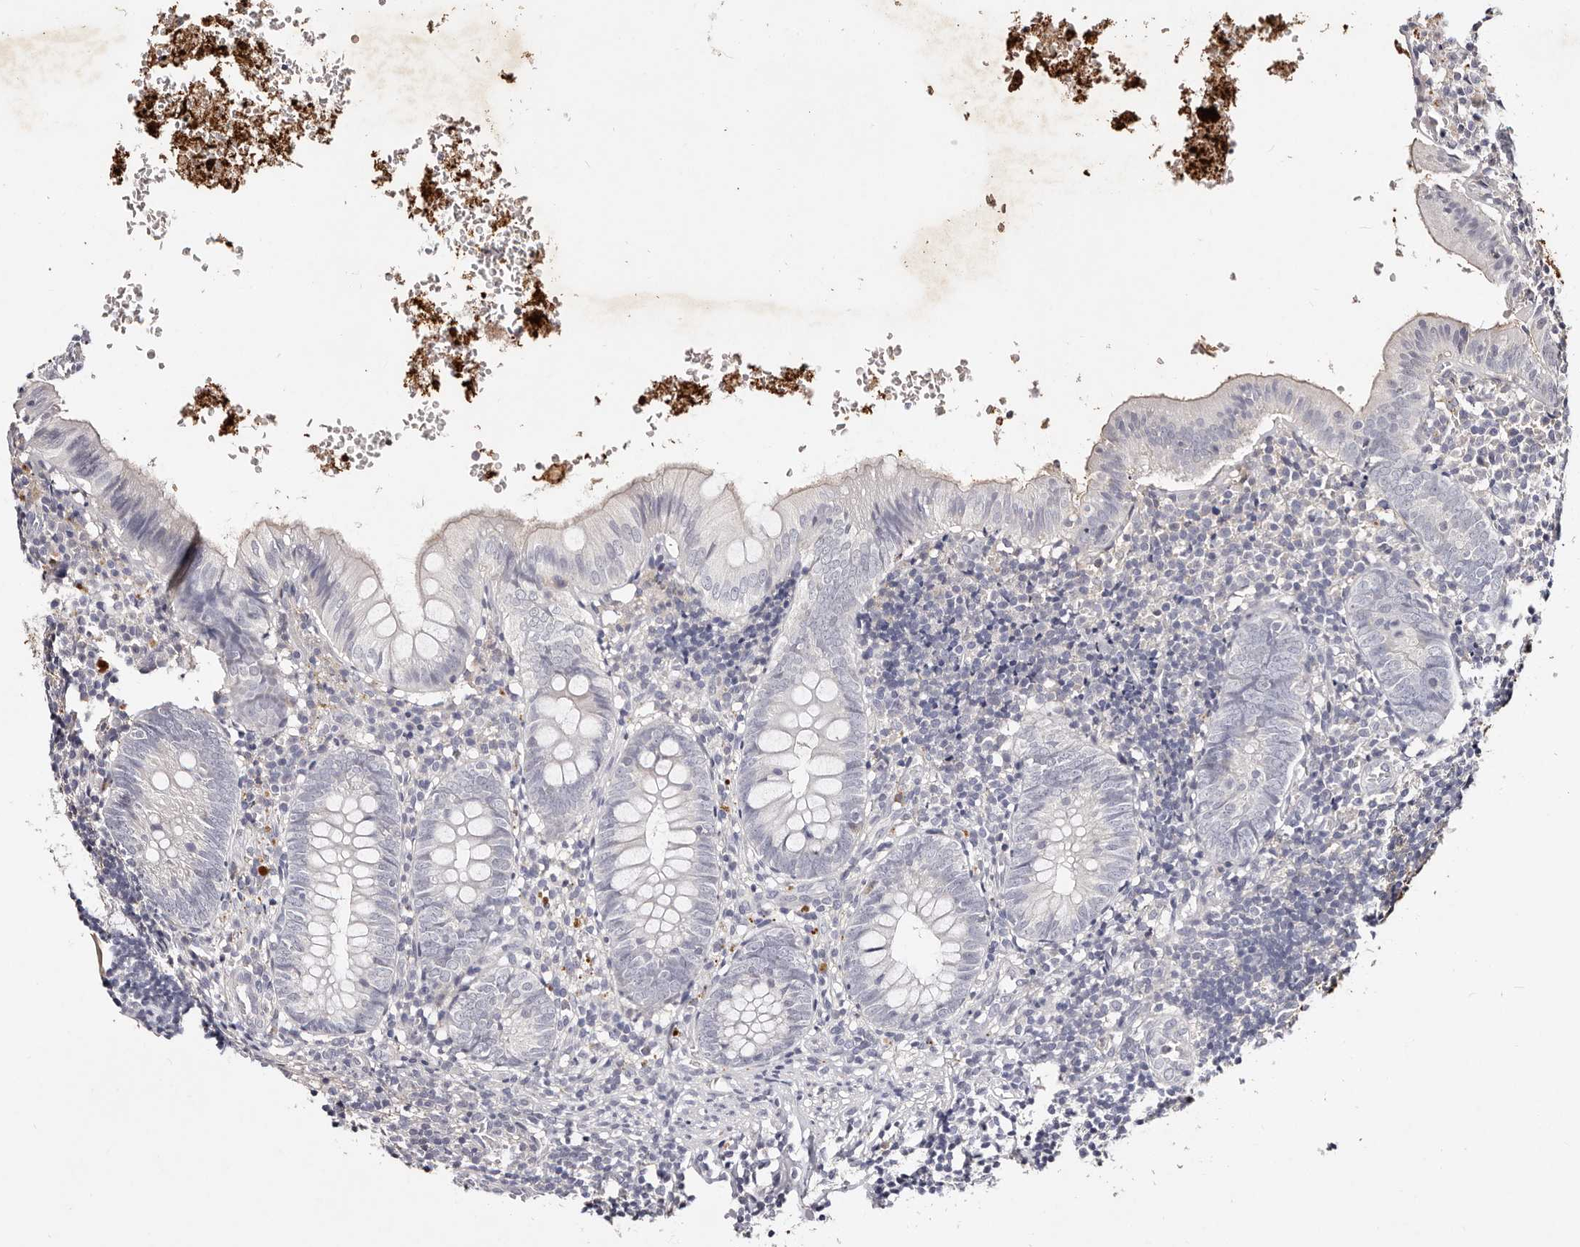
{"staining": {"intensity": "negative", "quantity": "none", "location": "none"}, "tissue": "appendix", "cell_type": "Glandular cells", "image_type": "normal", "snomed": [{"axis": "morphology", "description": "Normal tissue, NOS"}, {"axis": "topography", "description": "Appendix"}], "caption": "Unremarkable appendix was stained to show a protein in brown. There is no significant staining in glandular cells.", "gene": "MRPS33", "patient": {"sex": "male", "age": 8}}